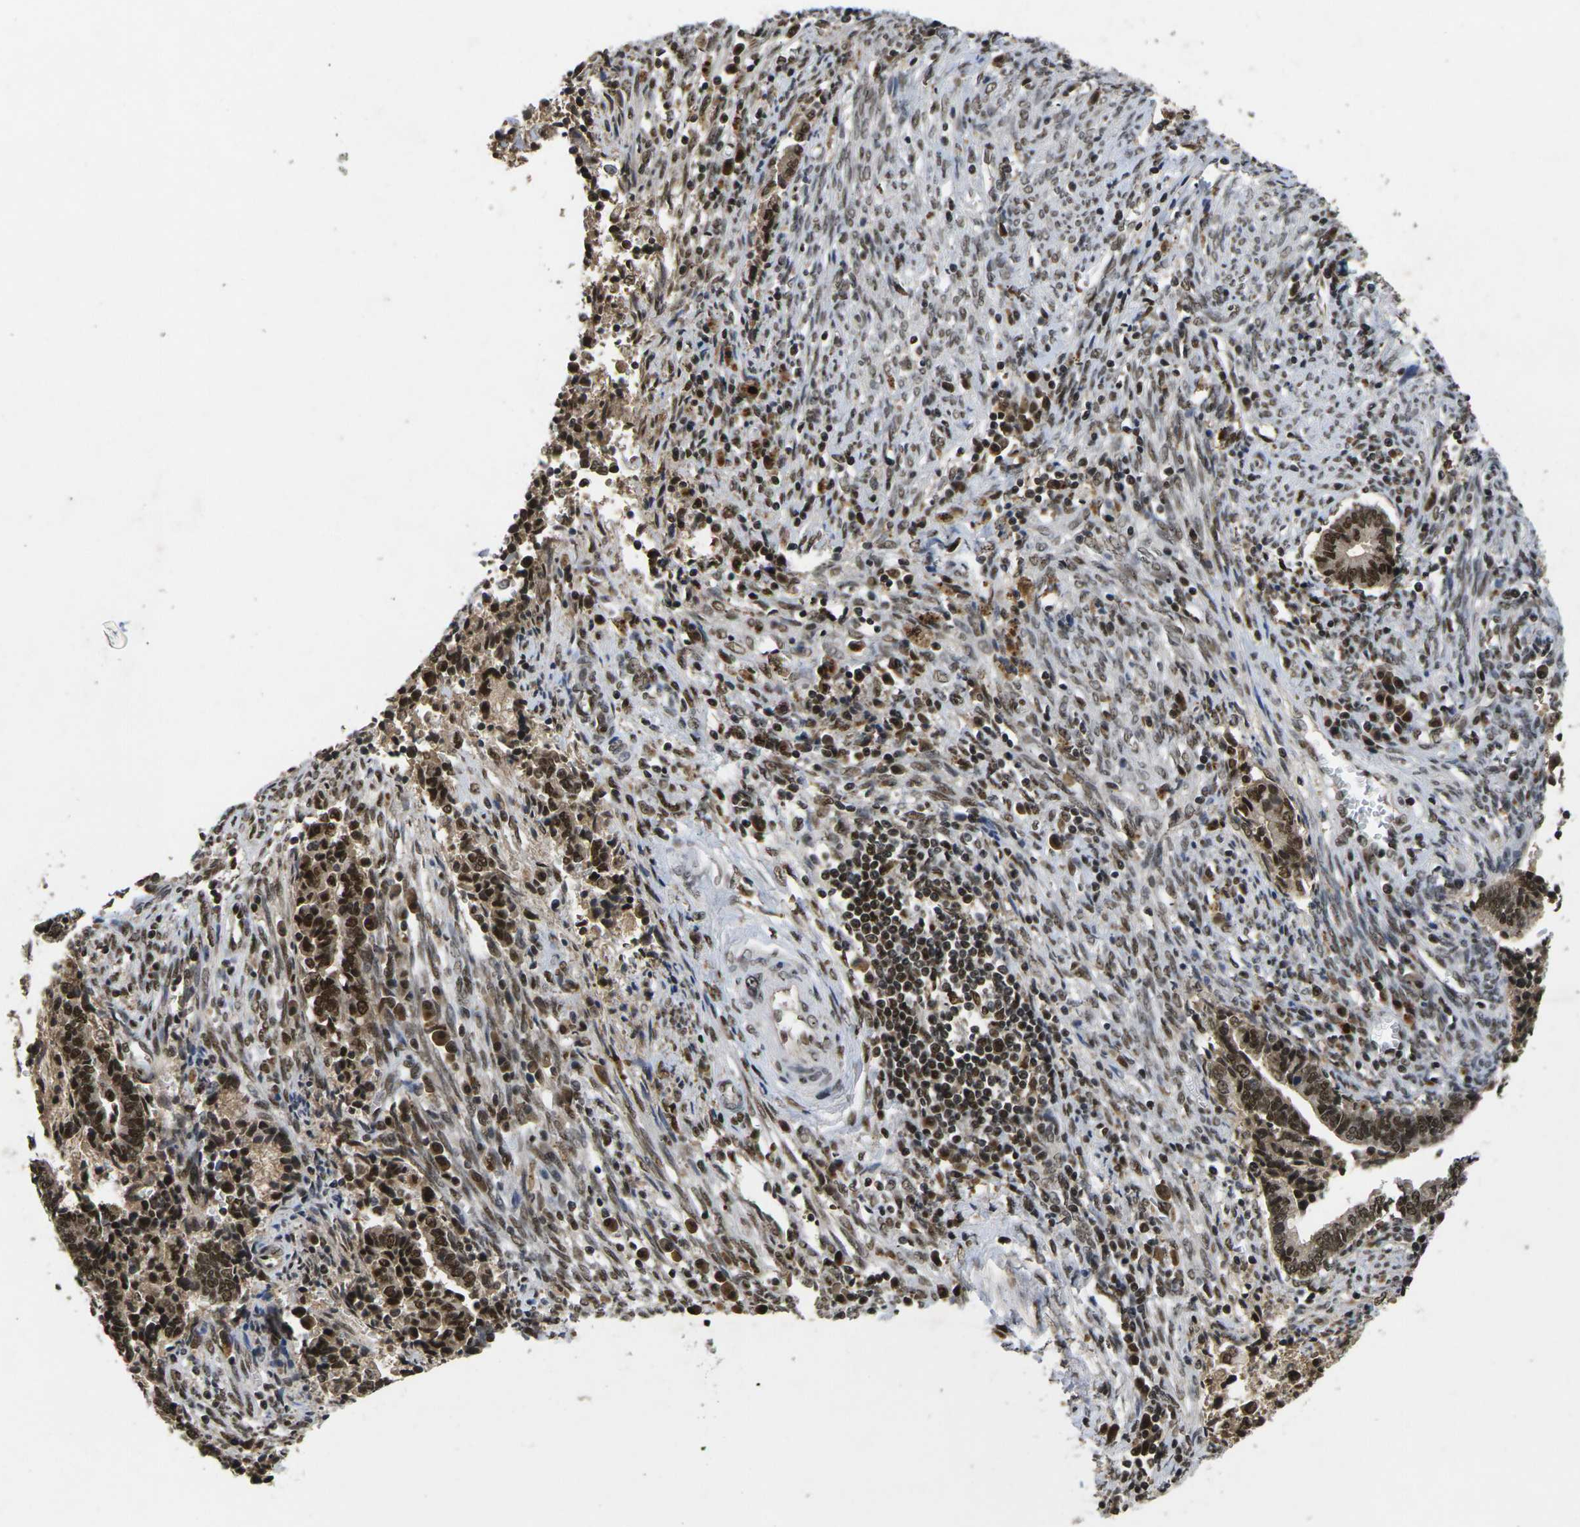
{"staining": {"intensity": "strong", "quantity": ">75%", "location": "nuclear"}, "tissue": "cervical cancer", "cell_type": "Tumor cells", "image_type": "cancer", "snomed": [{"axis": "morphology", "description": "Adenocarcinoma, NOS"}, {"axis": "topography", "description": "Cervix"}], "caption": "Brown immunohistochemical staining in human cervical adenocarcinoma reveals strong nuclear positivity in about >75% of tumor cells. (DAB IHC, brown staining for protein, blue staining for nuclei).", "gene": "GTF2E1", "patient": {"sex": "female", "age": 44}}